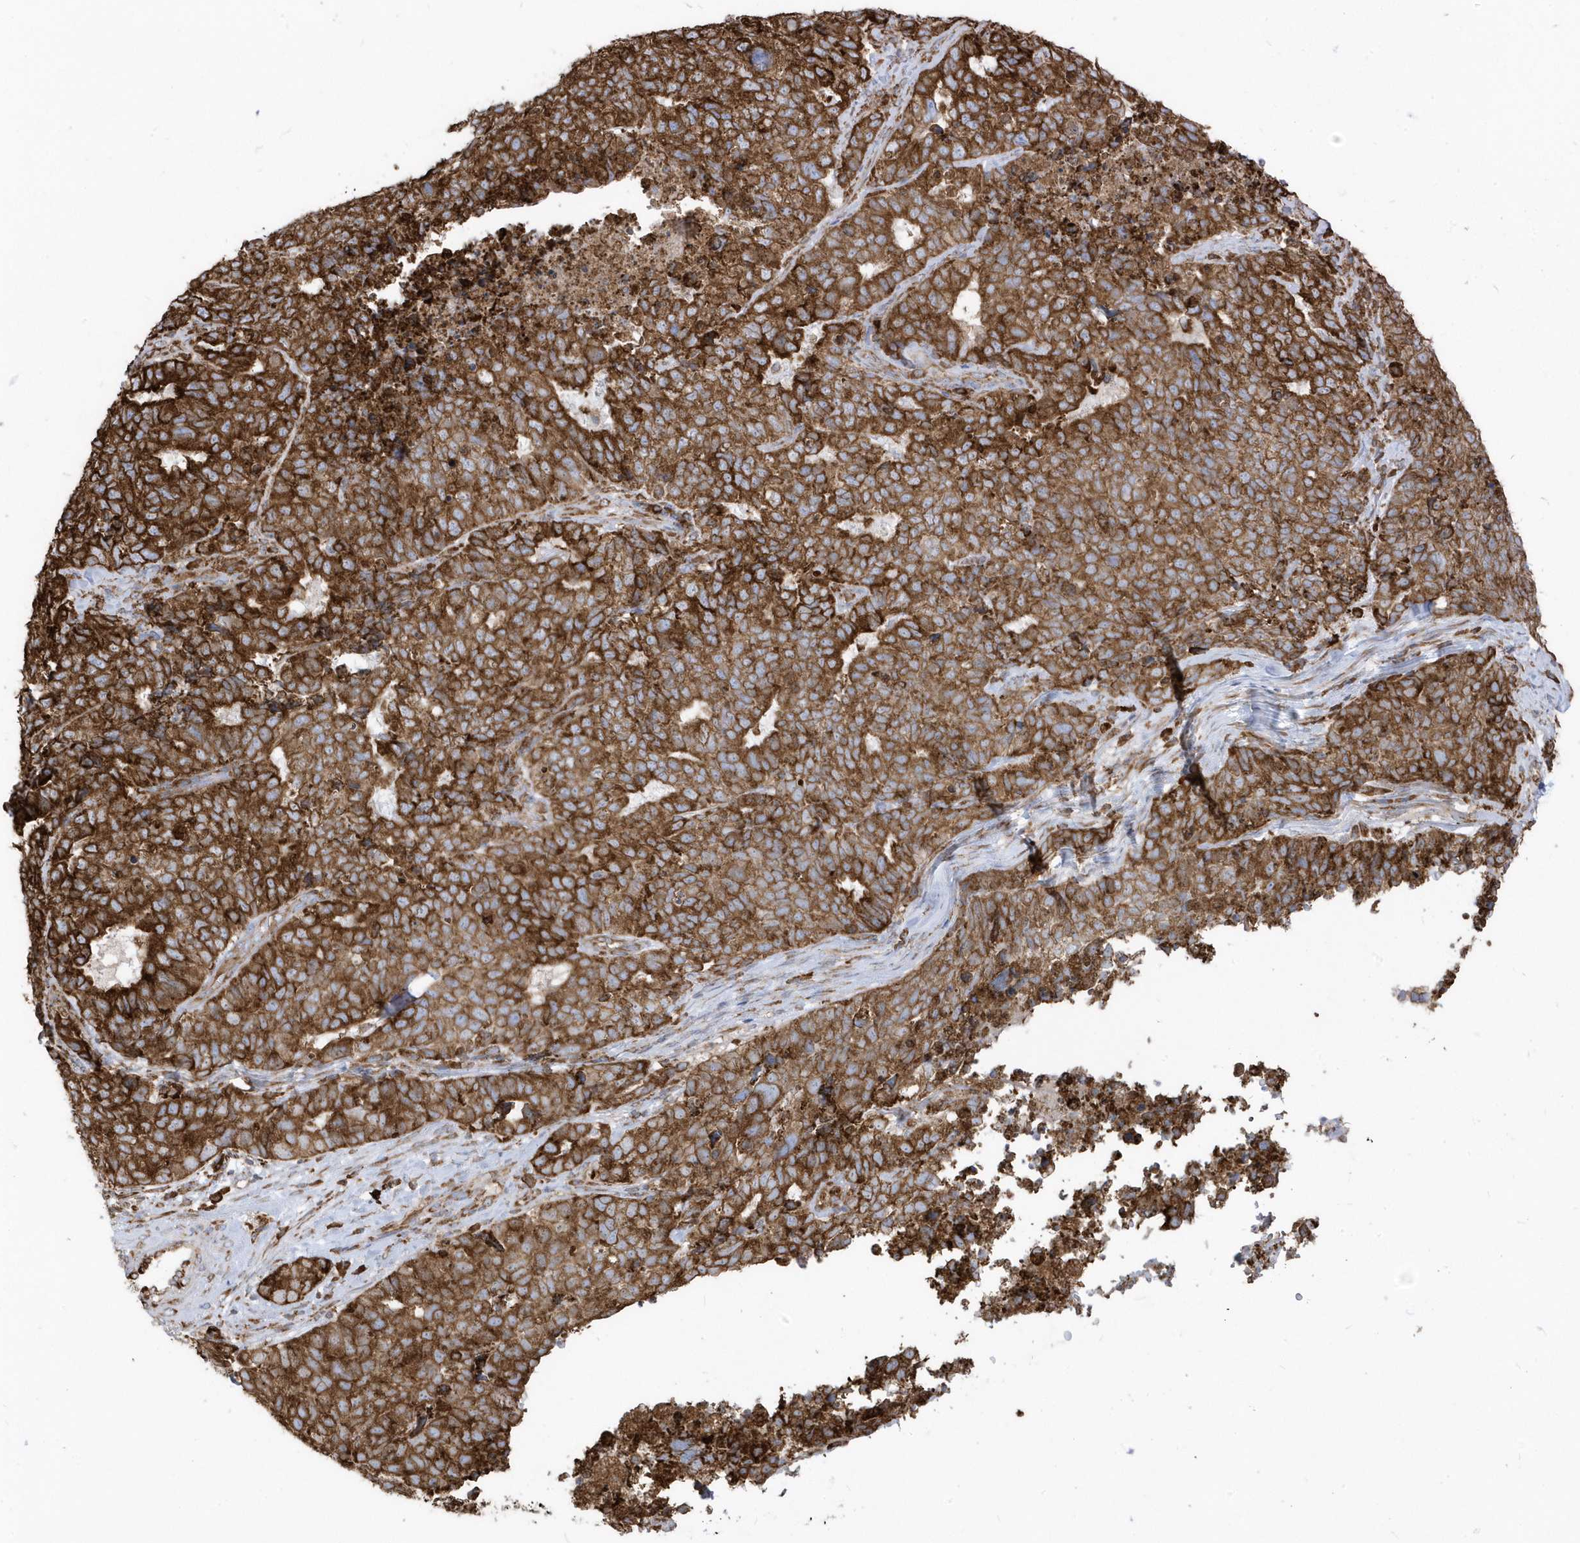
{"staining": {"intensity": "strong", "quantity": ">75%", "location": "cytoplasmic/membranous"}, "tissue": "cervical cancer", "cell_type": "Tumor cells", "image_type": "cancer", "snomed": [{"axis": "morphology", "description": "Squamous cell carcinoma, NOS"}, {"axis": "topography", "description": "Cervix"}], "caption": "Squamous cell carcinoma (cervical) tissue displays strong cytoplasmic/membranous staining in about >75% of tumor cells", "gene": "PDIA6", "patient": {"sex": "female", "age": 63}}